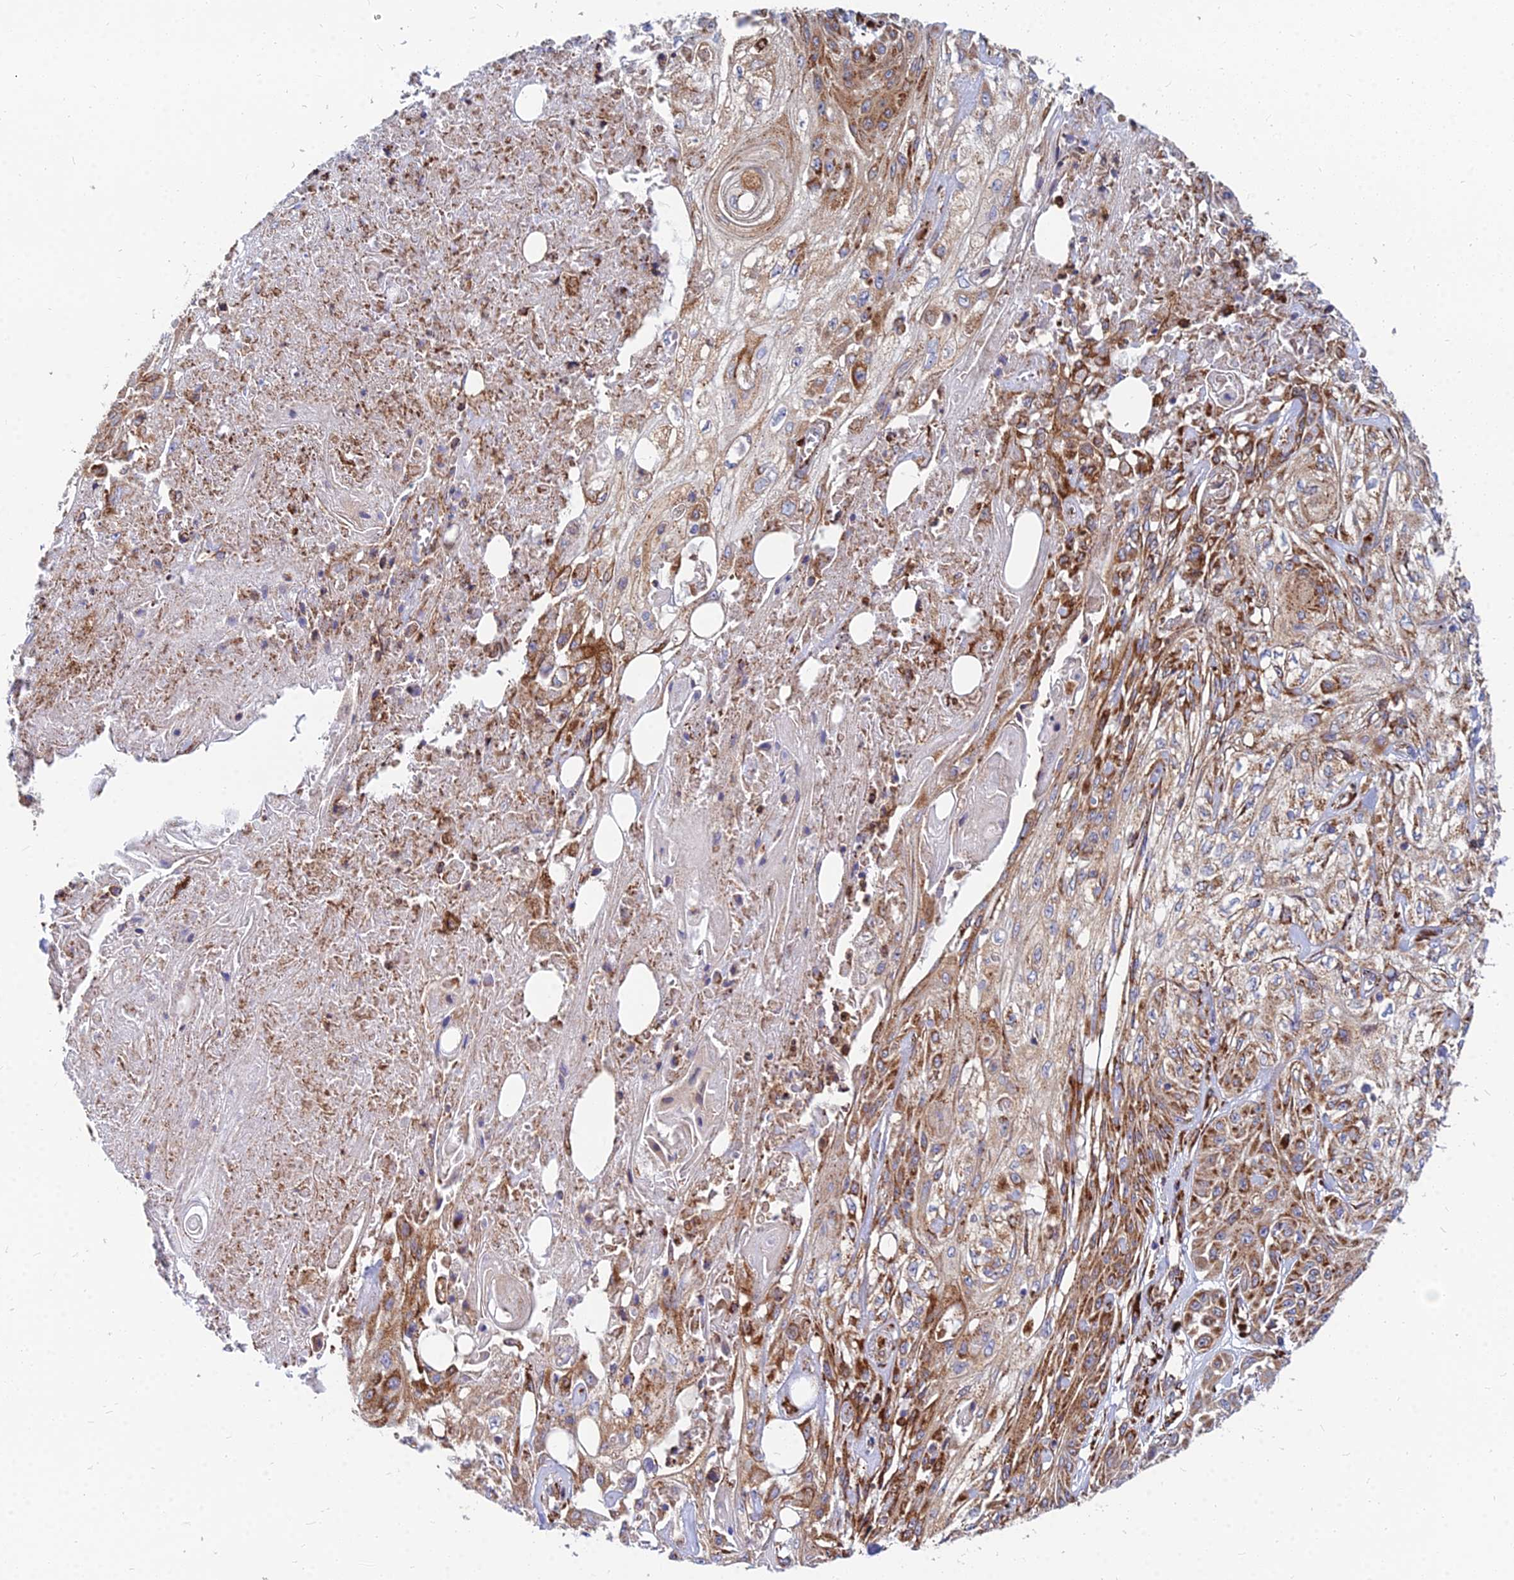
{"staining": {"intensity": "strong", "quantity": ">75%", "location": "cytoplasmic/membranous"}, "tissue": "skin cancer", "cell_type": "Tumor cells", "image_type": "cancer", "snomed": [{"axis": "morphology", "description": "Squamous cell carcinoma, NOS"}, {"axis": "morphology", "description": "Squamous cell carcinoma, metastatic, NOS"}, {"axis": "topography", "description": "Skin"}, {"axis": "topography", "description": "Lymph node"}], "caption": "Tumor cells display strong cytoplasmic/membranous expression in about >75% of cells in skin cancer (metastatic squamous cell carcinoma).", "gene": "CCT6B", "patient": {"sex": "male", "age": 75}}